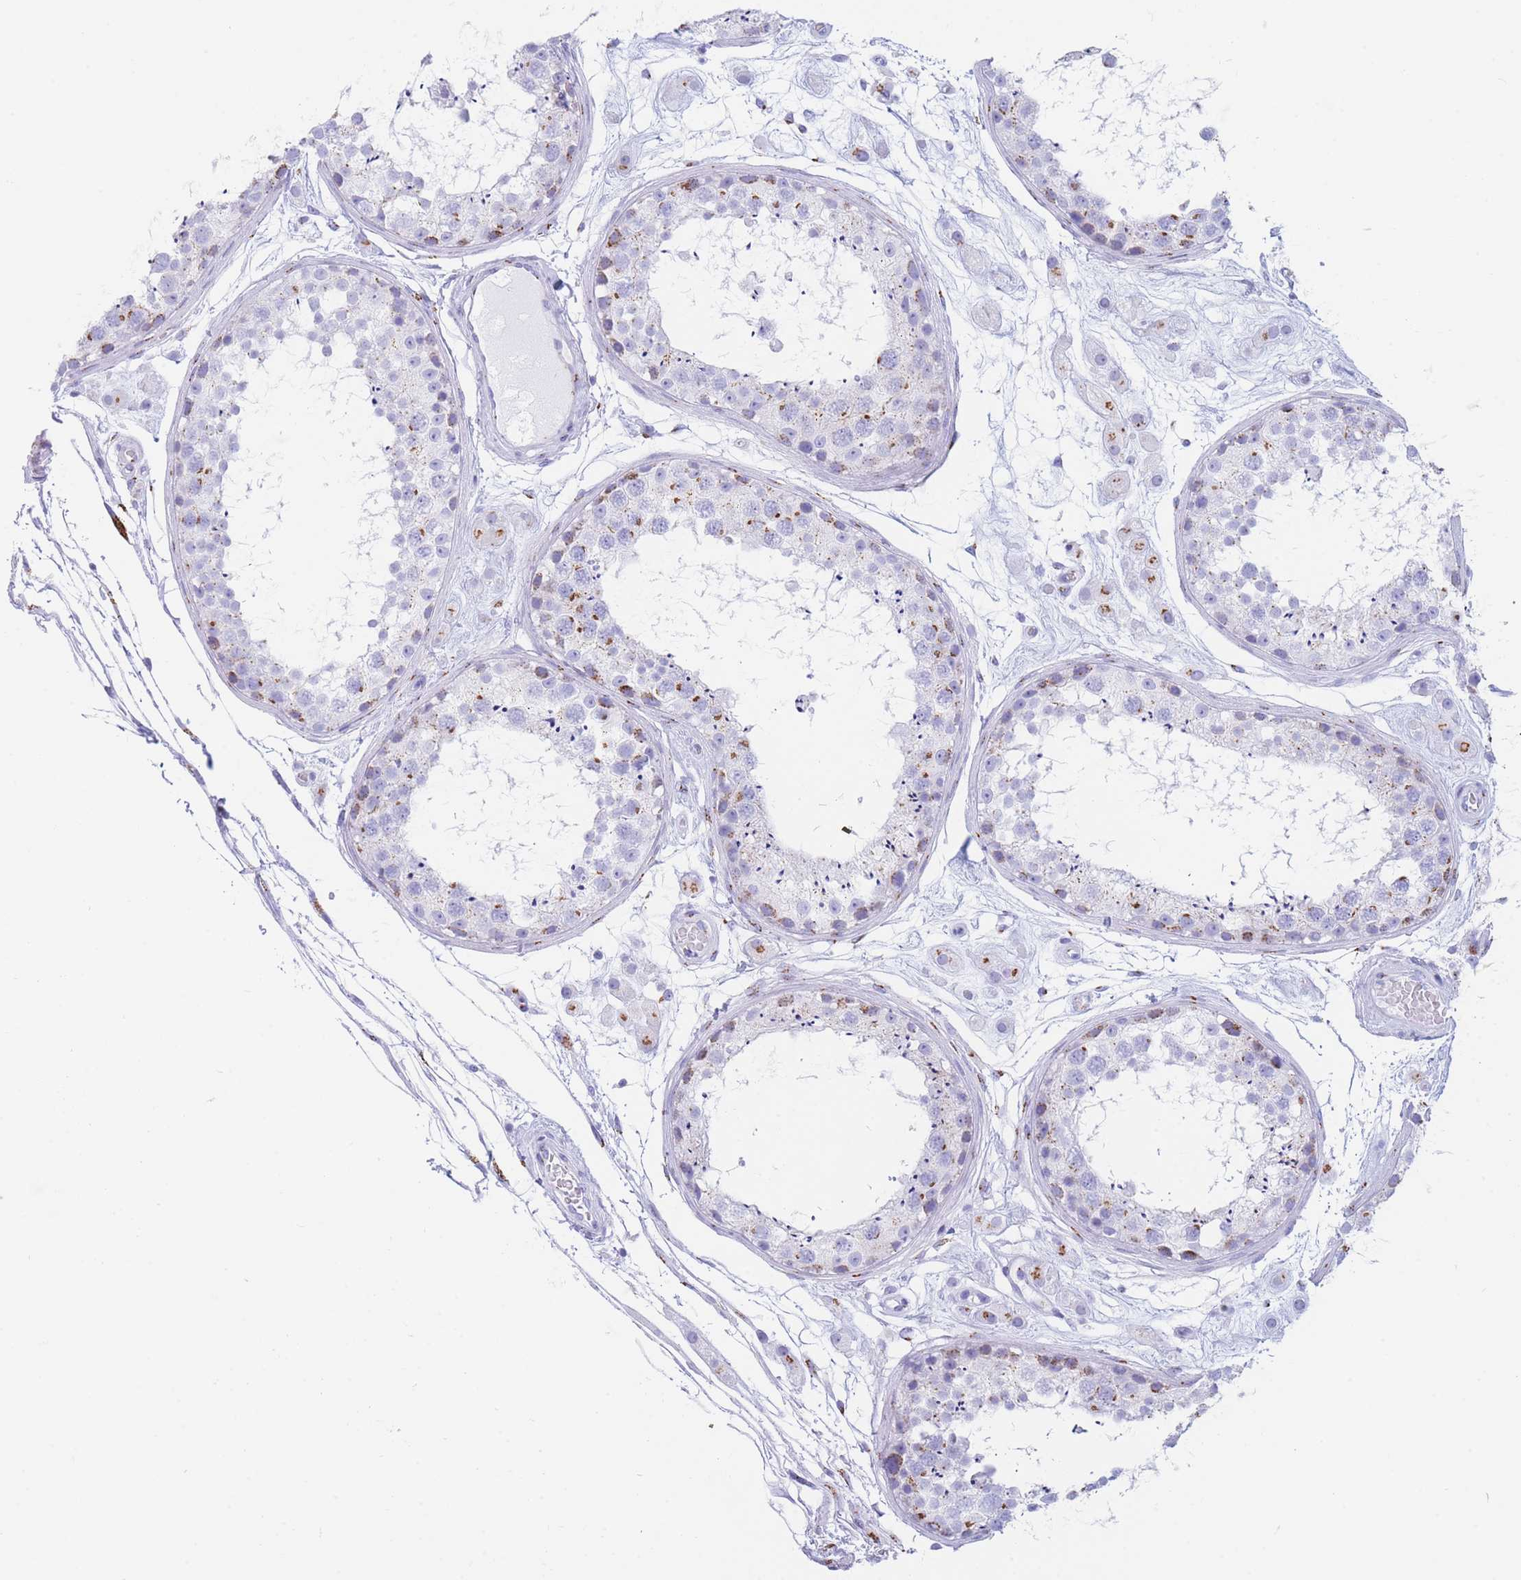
{"staining": {"intensity": "moderate", "quantity": "<25%", "location": "cytoplasmic/membranous"}, "tissue": "testis", "cell_type": "Cells in seminiferous ducts", "image_type": "normal", "snomed": [{"axis": "morphology", "description": "Normal tissue, NOS"}, {"axis": "topography", "description": "Testis"}], "caption": "An image showing moderate cytoplasmic/membranous staining in approximately <25% of cells in seminiferous ducts in benign testis, as visualized by brown immunohistochemical staining.", "gene": "FAM3C", "patient": {"sex": "male", "age": 25}}